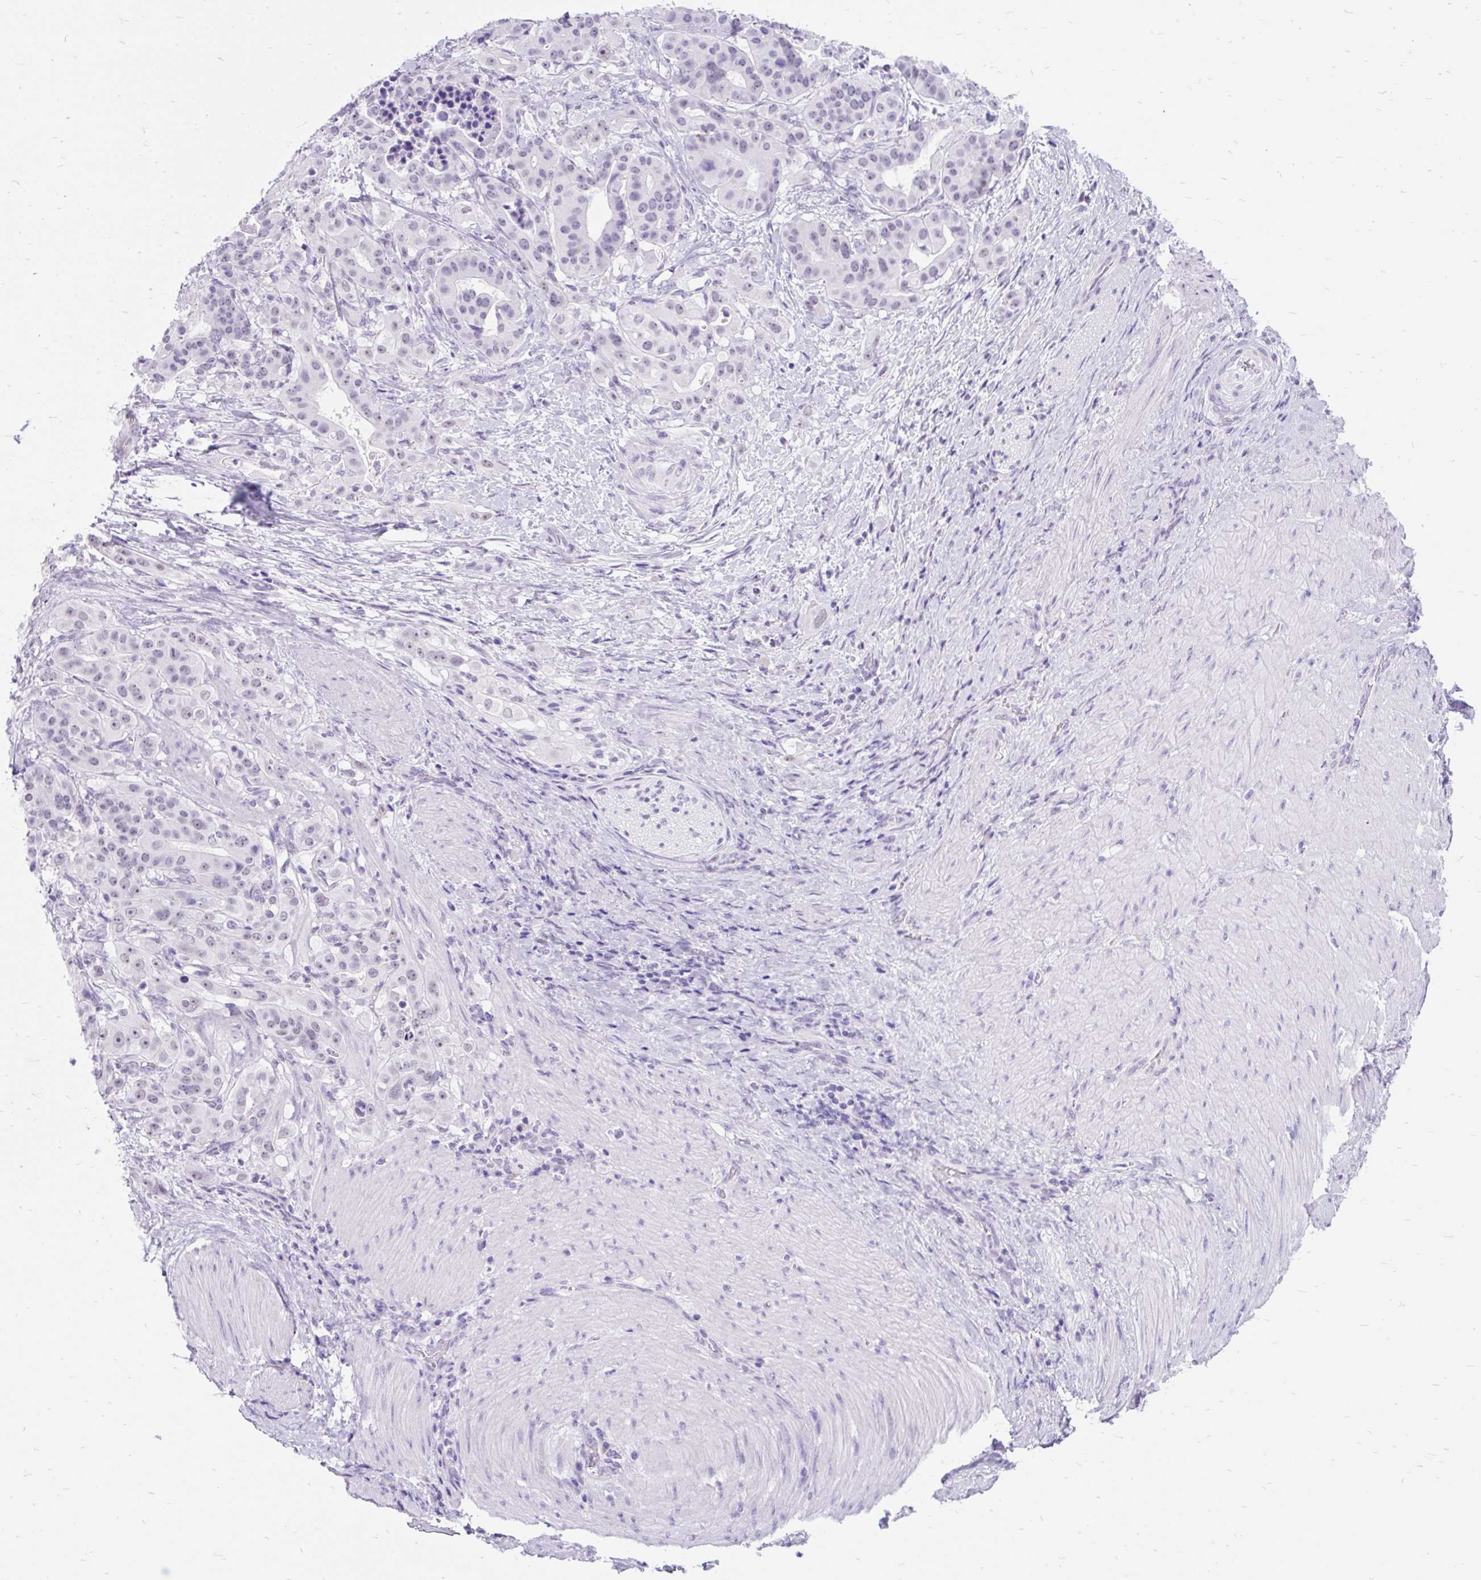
{"staining": {"intensity": "negative", "quantity": "none", "location": "none"}, "tissue": "stomach cancer", "cell_type": "Tumor cells", "image_type": "cancer", "snomed": [{"axis": "morphology", "description": "Adenocarcinoma, NOS"}, {"axis": "topography", "description": "Stomach"}], "caption": "Photomicrograph shows no protein positivity in tumor cells of adenocarcinoma (stomach) tissue.", "gene": "SCGB1A1", "patient": {"sex": "male", "age": 48}}